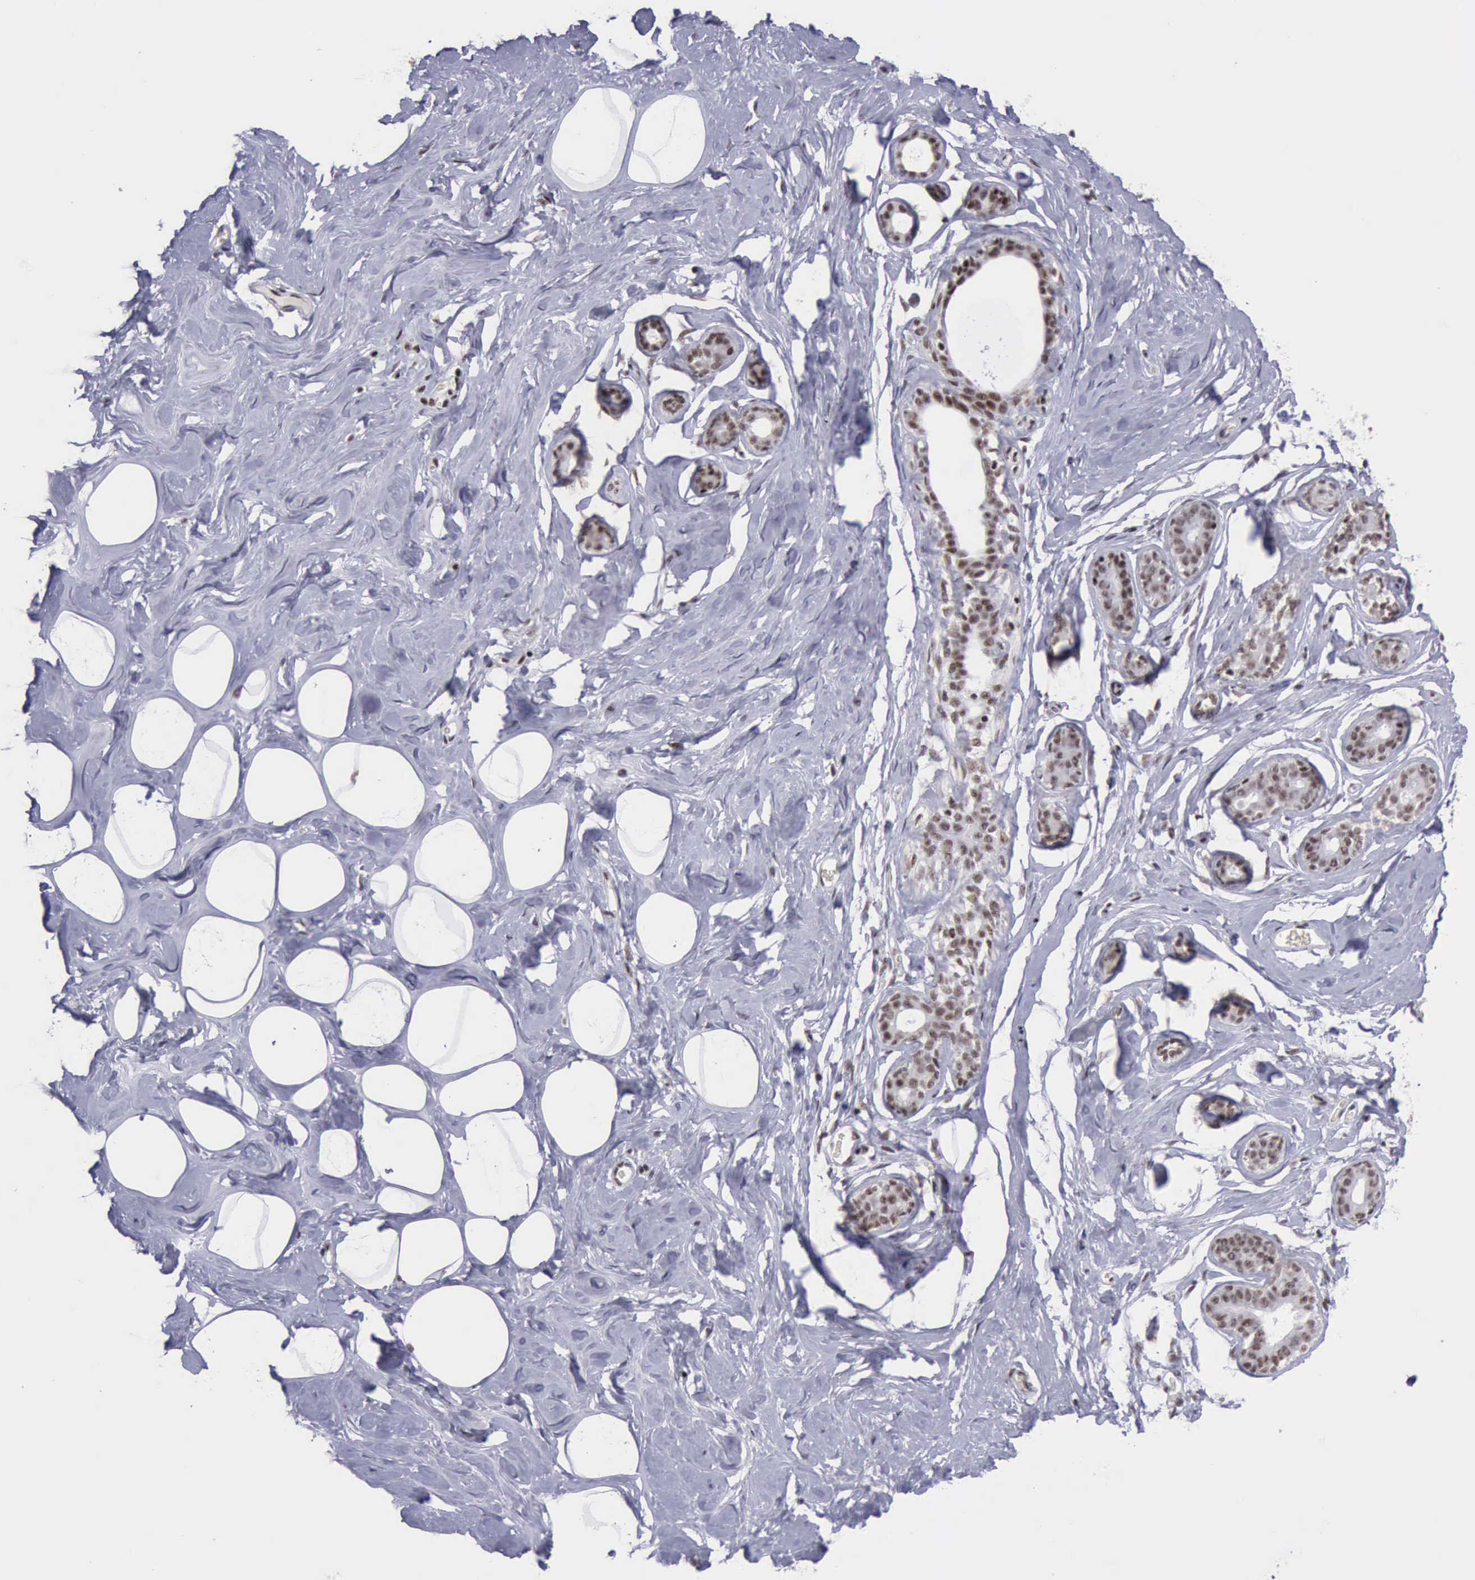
{"staining": {"intensity": "negative", "quantity": "none", "location": "none"}, "tissue": "breast", "cell_type": "Adipocytes", "image_type": "normal", "snomed": [{"axis": "morphology", "description": "Normal tissue, NOS"}, {"axis": "morphology", "description": "Fibrosis, NOS"}, {"axis": "topography", "description": "Breast"}], "caption": "Immunohistochemistry (IHC) histopathology image of benign breast: breast stained with DAB demonstrates no significant protein expression in adipocytes. (DAB (3,3'-diaminobenzidine) immunohistochemistry with hematoxylin counter stain).", "gene": "YY1", "patient": {"sex": "female", "age": 39}}